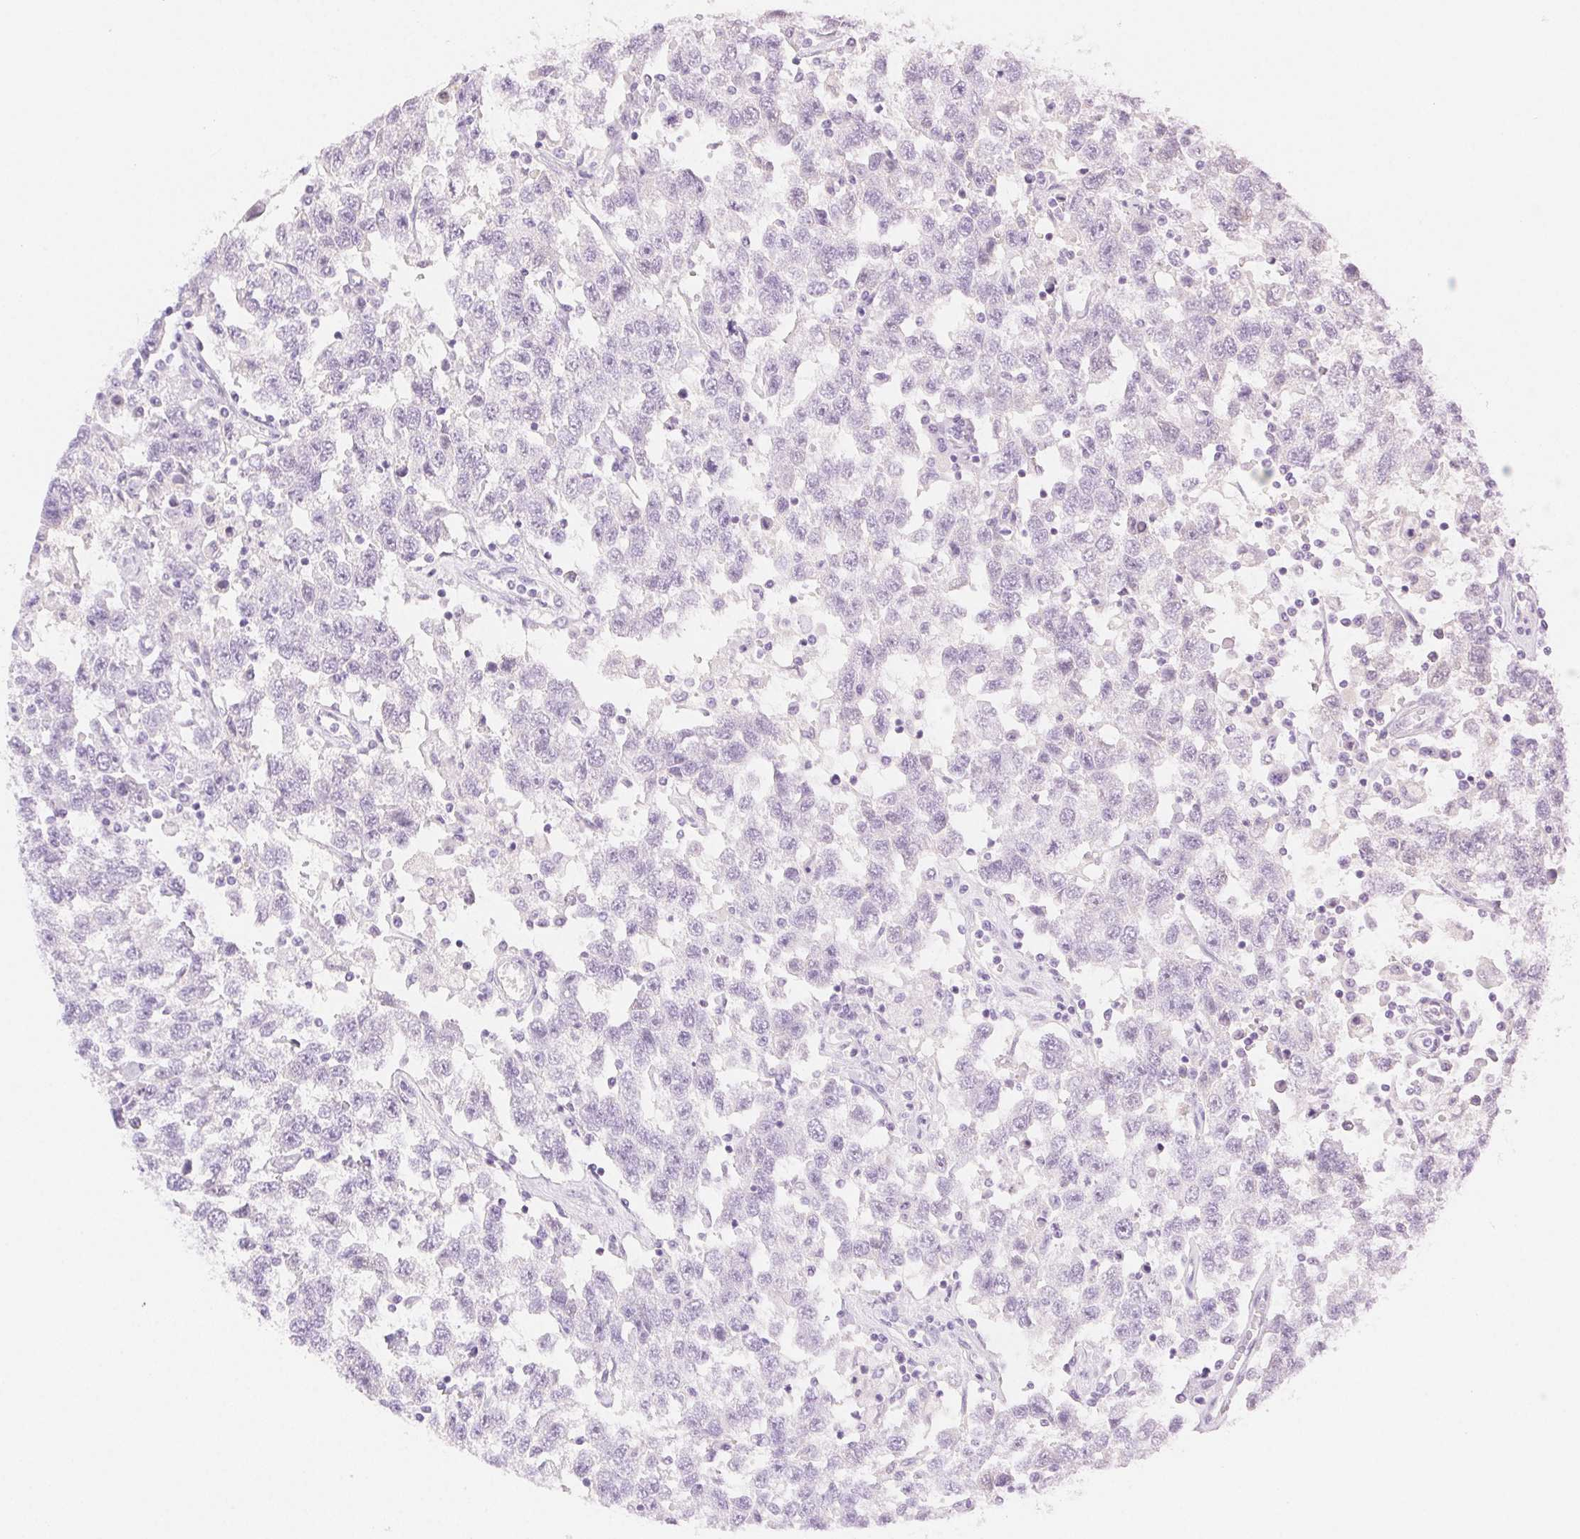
{"staining": {"intensity": "negative", "quantity": "none", "location": "none"}, "tissue": "testis cancer", "cell_type": "Tumor cells", "image_type": "cancer", "snomed": [{"axis": "morphology", "description": "Seminoma, NOS"}, {"axis": "topography", "description": "Testis"}], "caption": "IHC of human testis cancer (seminoma) exhibits no expression in tumor cells.", "gene": "SPACA4", "patient": {"sex": "male", "age": 41}}